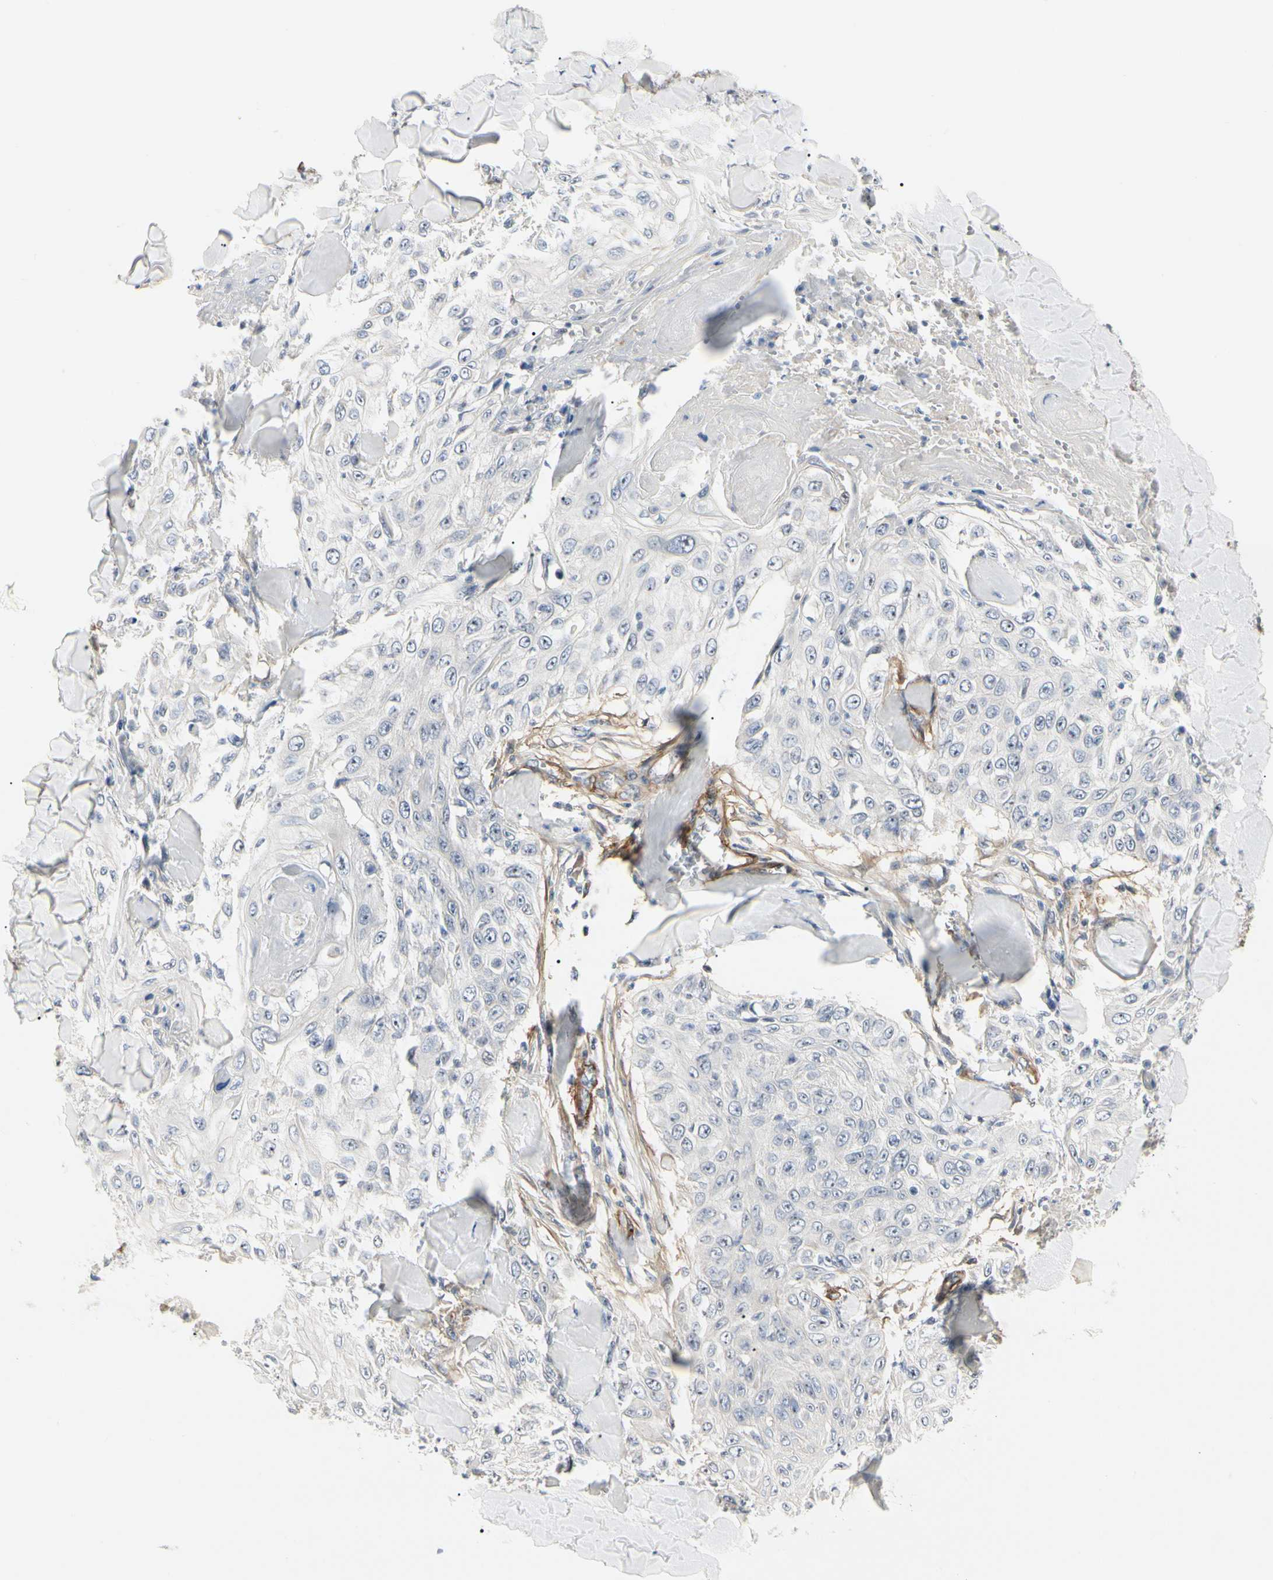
{"staining": {"intensity": "negative", "quantity": "none", "location": "none"}, "tissue": "skin cancer", "cell_type": "Tumor cells", "image_type": "cancer", "snomed": [{"axis": "morphology", "description": "Squamous cell carcinoma, NOS"}, {"axis": "topography", "description": "Skin"}], "caption": "This micrograph is of skin cancer (squamous cell carcinoma) stained with immunohistochemistry (IHC) to label a protein in brown with the nuclei are counter-stained blue. There is no positivity in tumor cells. (Stains: DAB immunohistochemistry with hematoxylin counter stain, Microscopy: brightfield microscopy at high magnification).", "gene": "GGT5", "patient": {"sex": "male", "age": 86}}